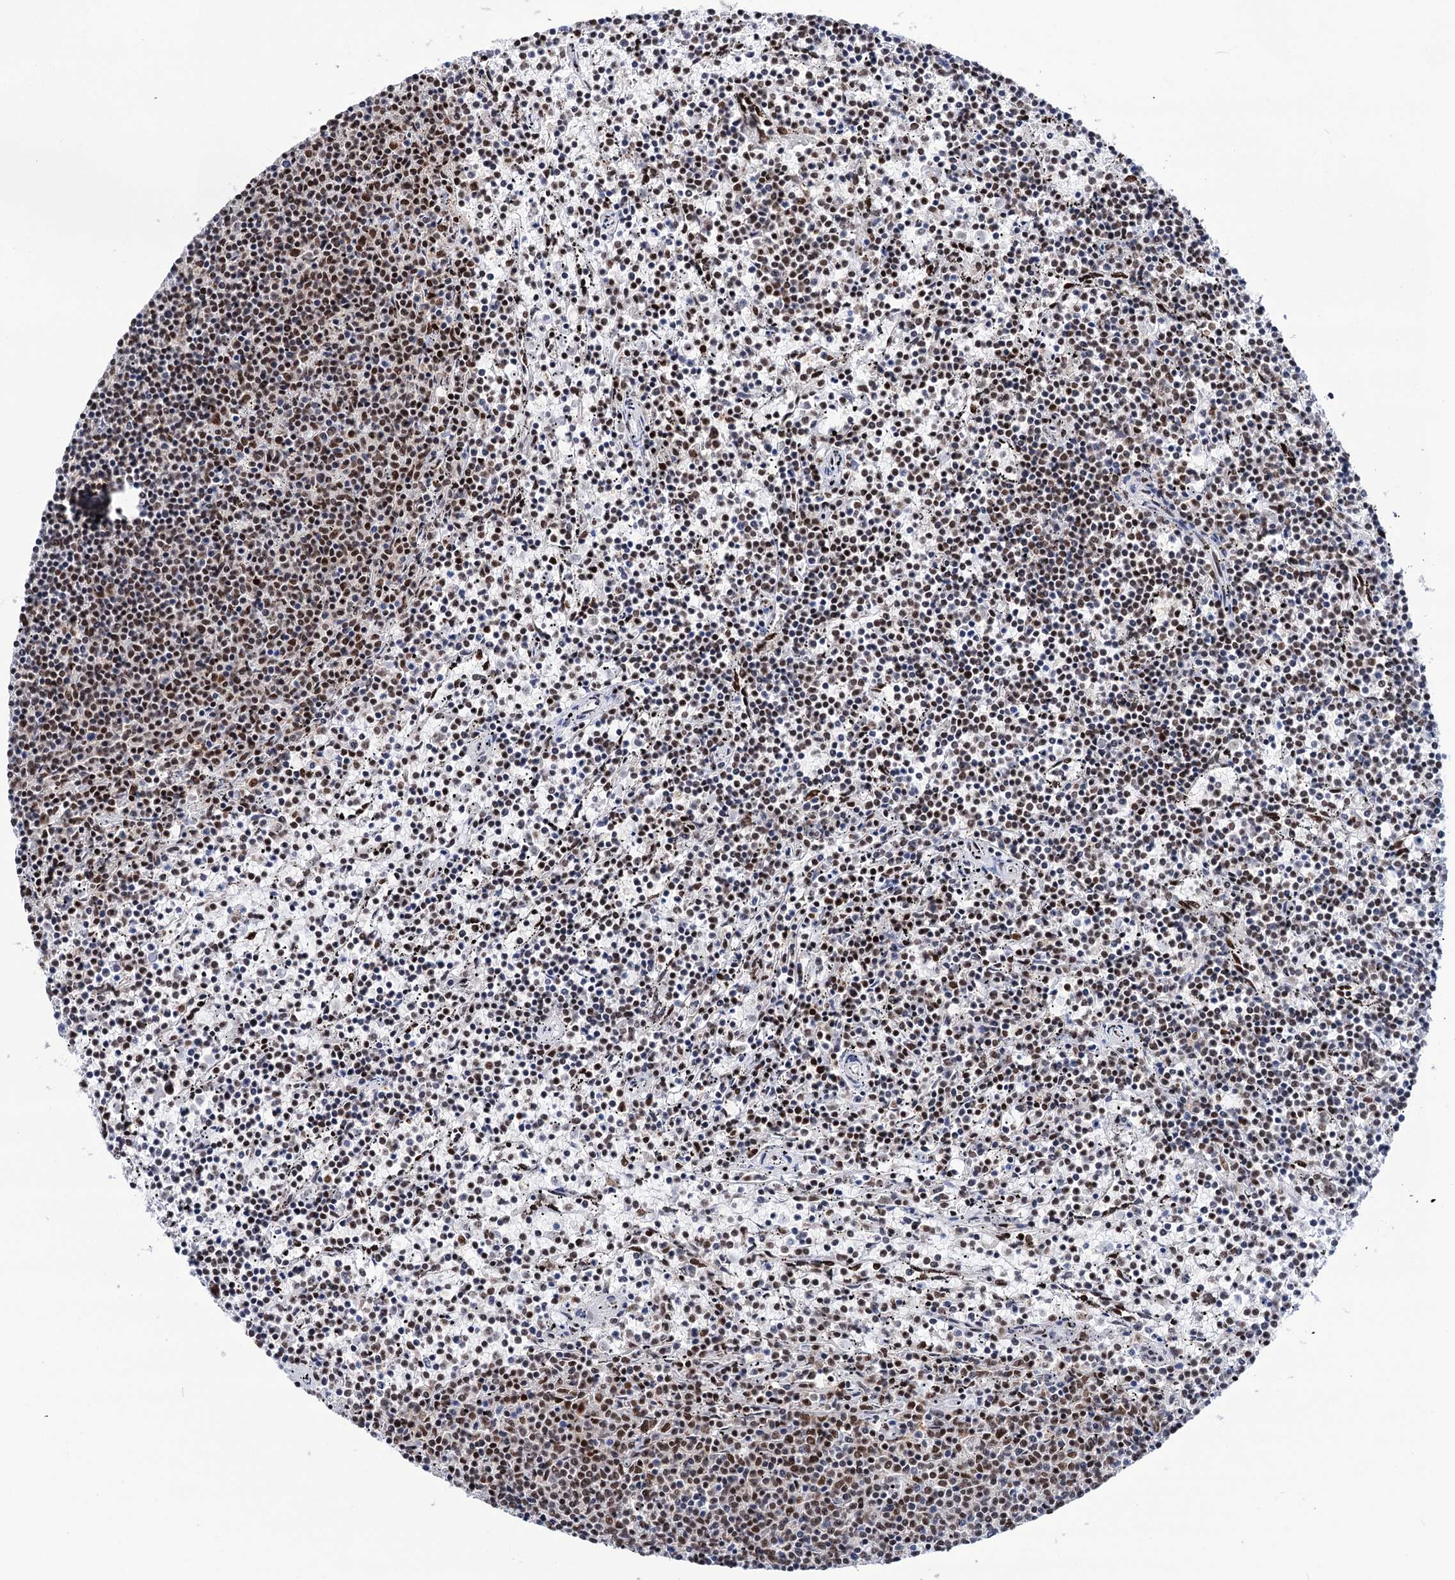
{"staining": {"intensity": "moderate", "quantity": "25%-75%", "location": "nuclear"}, "tissue": "lymphoma", "cell_type": "Tumor cells", "image_type": "cancer", "snomed": [{"axis": "morphology", "description": "Malignant lymphoma, non-Hodgkin's type, Low grade"}, {"axis": "topography", "description": "Spleen"}], "caption": "Brown immunohistochemical staining in human low-grade malignant lymphoma, non-Hodgkin's type exhibits moderate nuclear staining in about 25%-75% of tumor cells. (DAB (3,3'-diaminobenzidine) = brown stain, brightfield microscopy at high magnification).", "gene": "MATR3", "patient": {"sex": "female", "age": 50}}